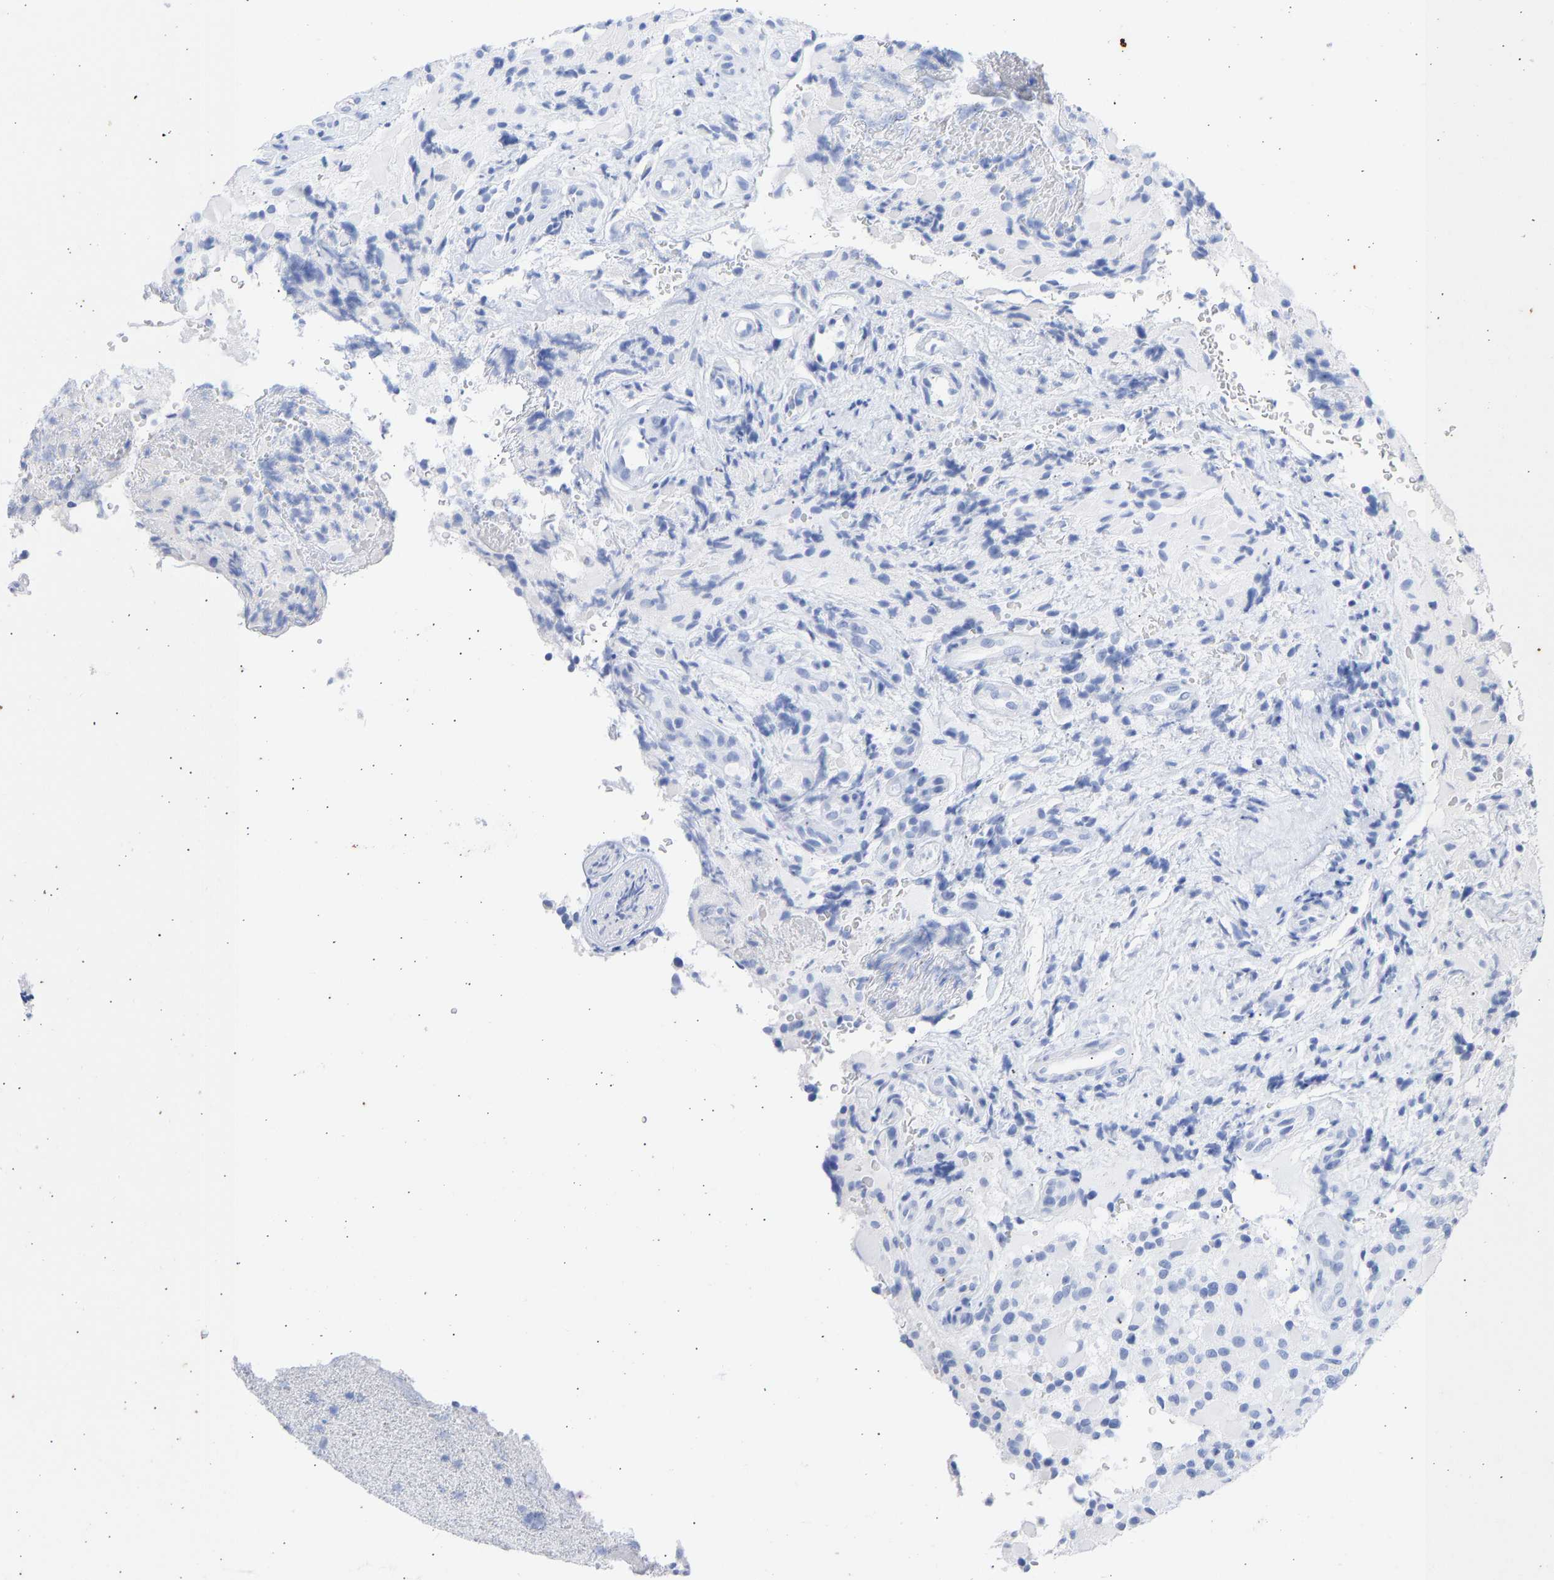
{"staining": {"intensity": "negative", "quantity": "none", "location": "none"}, "tissue": "glioma", "cell_type": "Tumor cells", "image_type": "cancer", "snomed": [{"axis": "morphology", "description": "Glioma, malignant, High grade"}, {"axis": "topography", "description": "Brain"}], "caption": "A high-resolution micrograph shows immunohistochemistry (IHC) staining of glioma, which exhibits no significant staining in tumor cells.", "gene": "KRT1", "patient": {"sex": "male", "age": 71}}